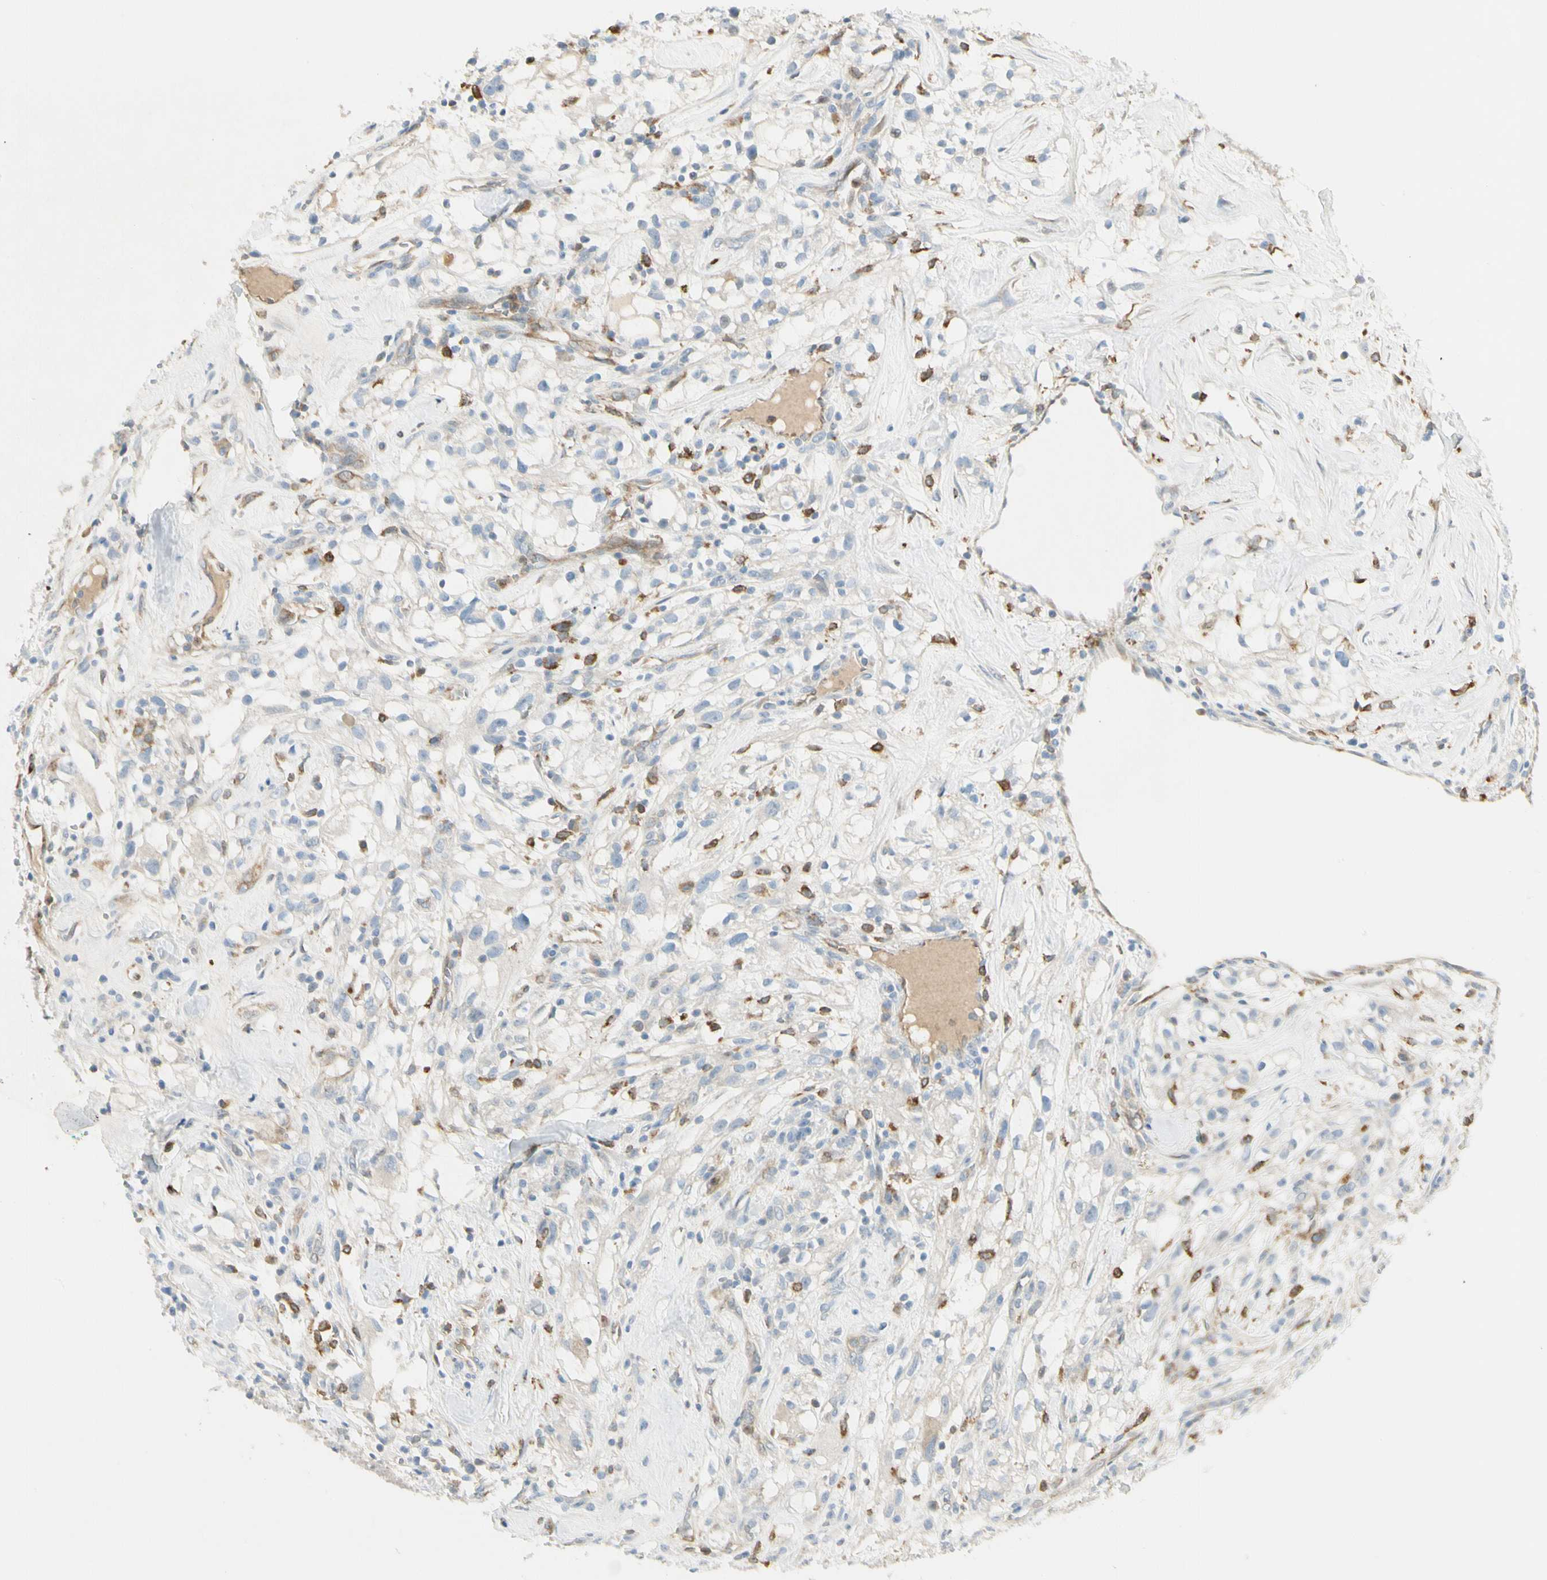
{"staining": {"intensity": "negative", "quantity": "none", "location": "none"}, "tissue": "renal cancer", "cell_type": "Tumor cells", "image_type": "cancer", "snomed": [{"axis": "morphology", "description": "Adenocarcinoma, NOS"}, {"axis": "topography", "description": "Kidney"}], "caption": "Image shows no significant protein staining in tumor cells of renal cancer.", "gene": "LPCAT2", "patient": {"sex": "female", "age": 60}}